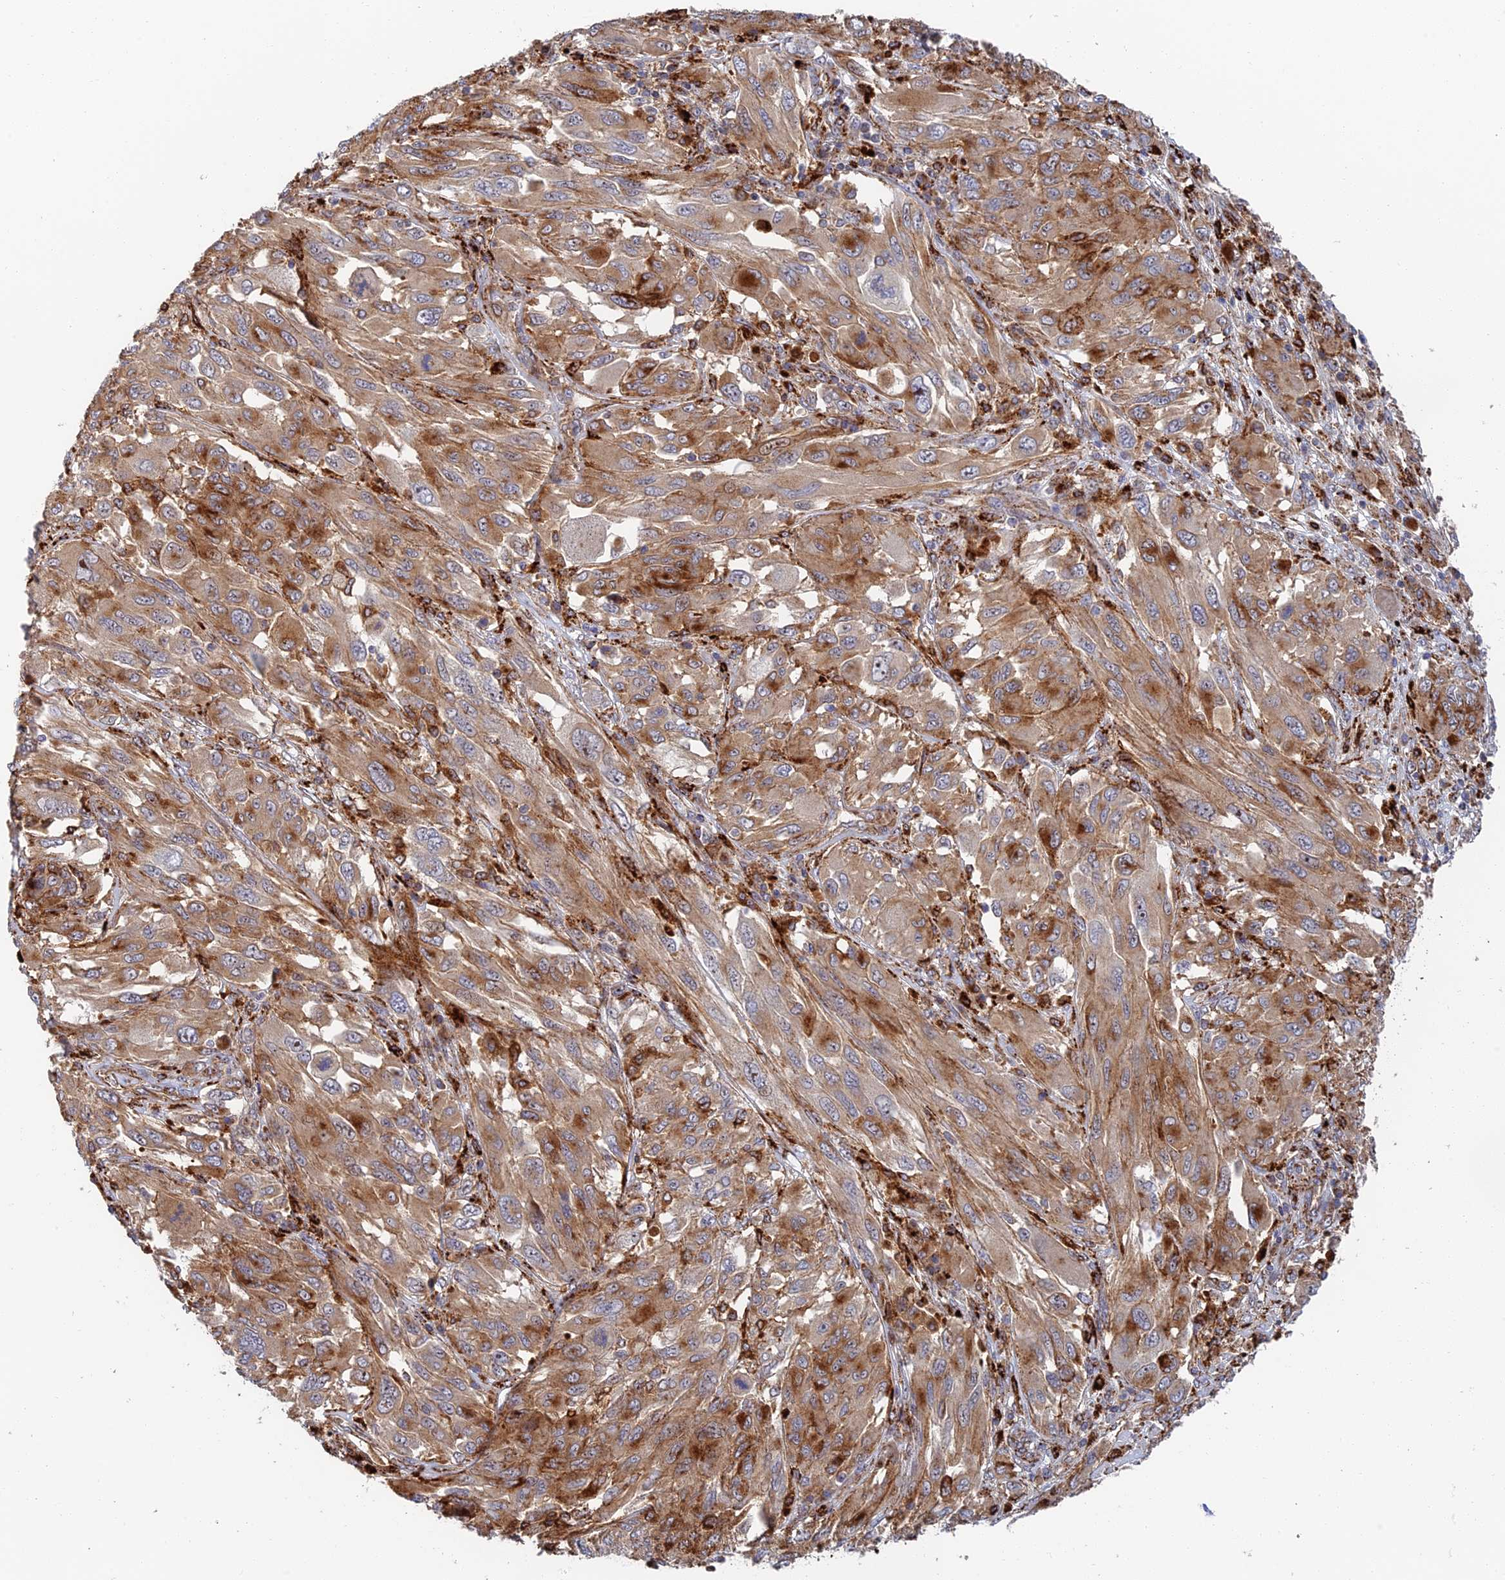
{"staining": {"intensity": "moderate", "quantity": ">75%", "location": "cytoplasmic/membranous"}, "tissue": "melanoma", "cell_type": "Tumor cells", "image_type": "cancer", "snomed": [{"axis": "morphology", "description": "Malignant melanoma, NOS"}, {"axis": "topography", "description": "Skin"}], "caption": "A photomicrograph showing moderate cytoplasmic/membranous staining in approximately >75% of tumor cells in melanoma, as visualized by brown immunohistochemical staining.", "gene": "PPP2R3C", "patient": {"sex": "female", "age": 91}}